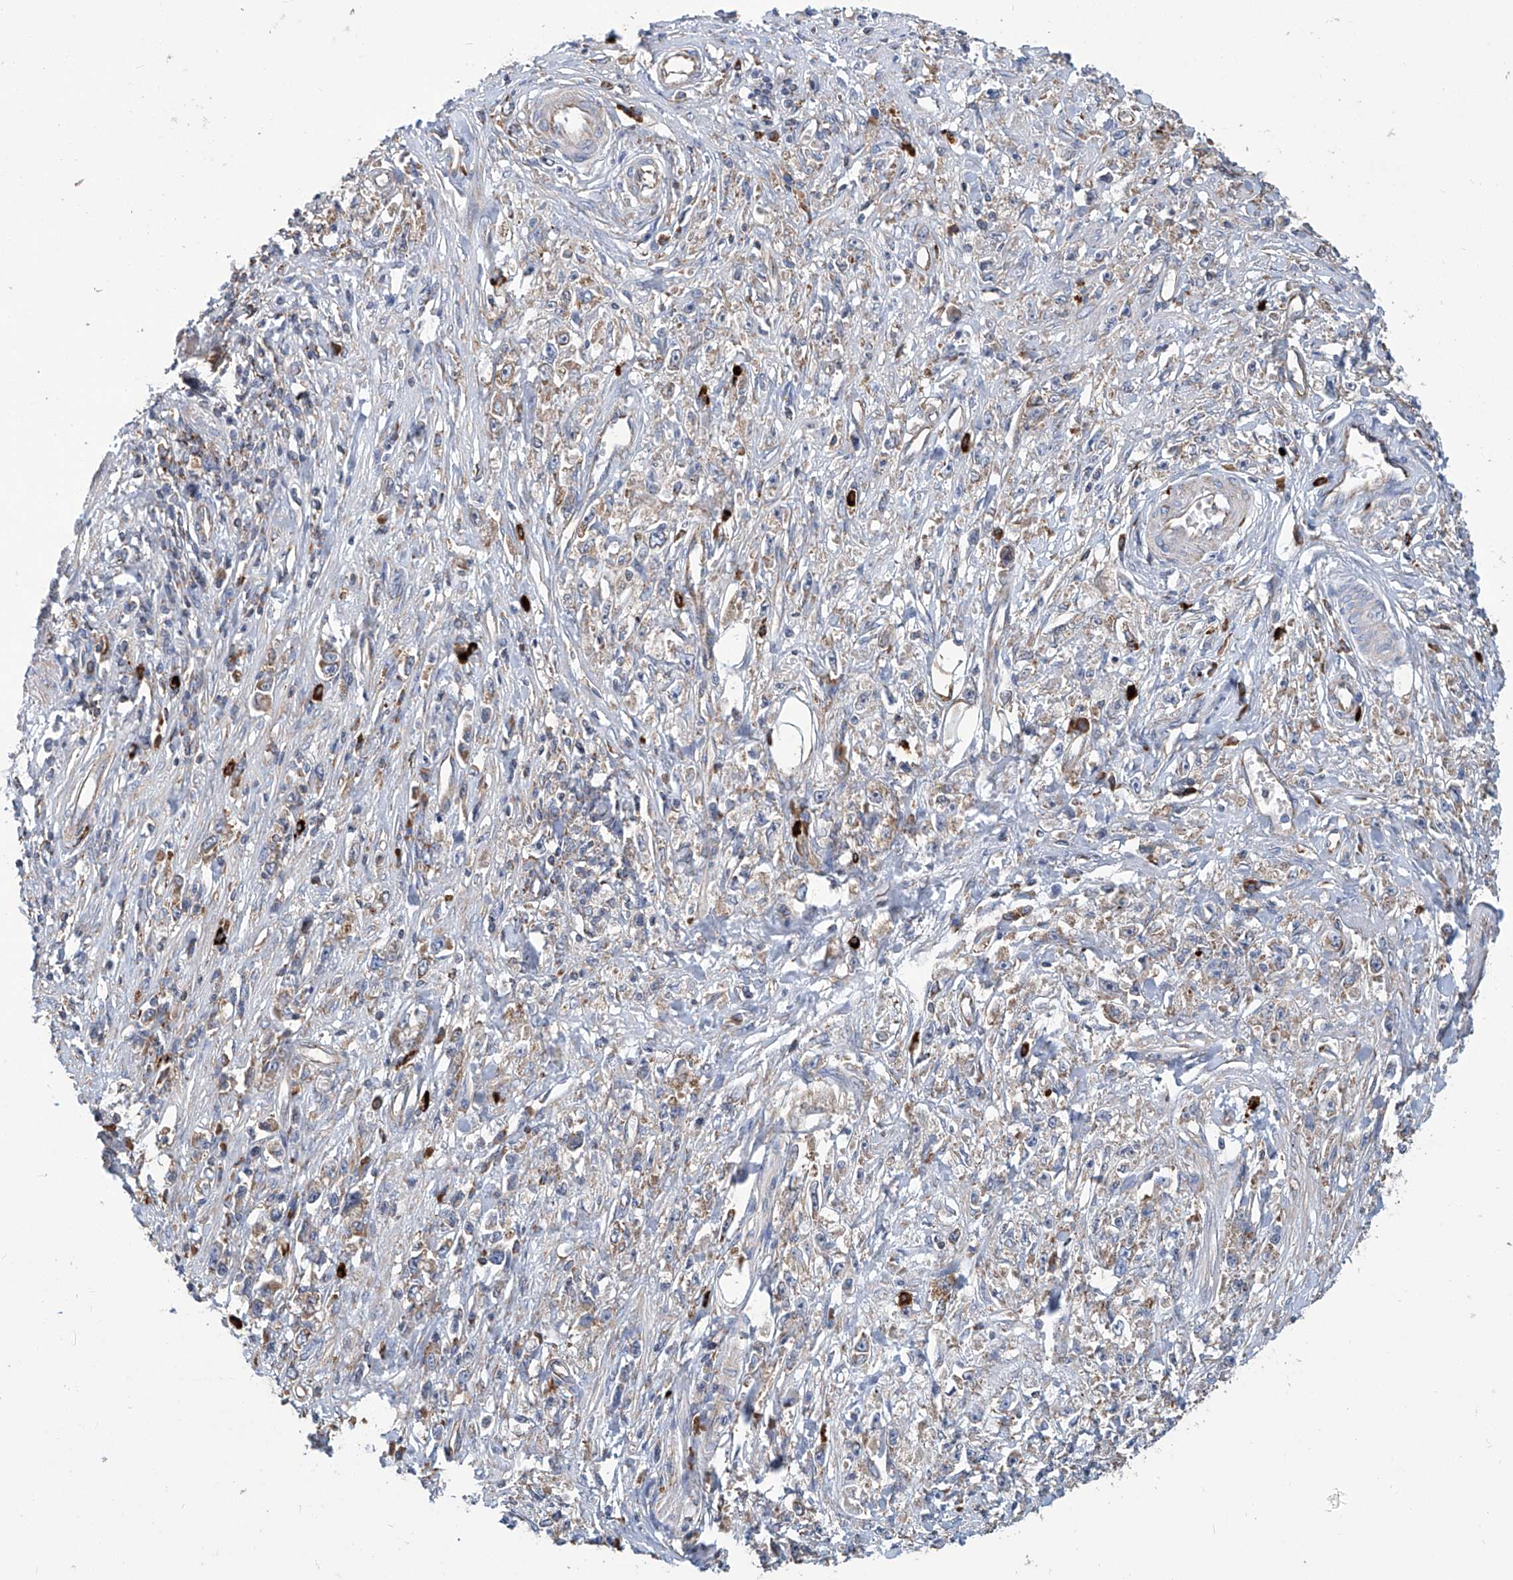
{"staining": {"intensity": "weak", "quantity": ">75%", "location": "cytoplasmic/membranous"}, "tissue": "stomach cancer", "cell_type": "Tumor cells", "image_type": "cancer", "snomed": [{"axis": "morphology", "description": "Adenocarcinoma, NOS"}, {"axis": "topography", "description": "Stomach"}], "caption": "Protein staining demonstrates weak cytoplasmic/membranous expression in about >75% of tumor cells in stomach cancer. (Stains: DAB in brown, nuclei in blue, Microscopy: brightfield microscopy at high magnification).", "gene": "SENP2", "patient": {"sex": "female", "age": 59}}